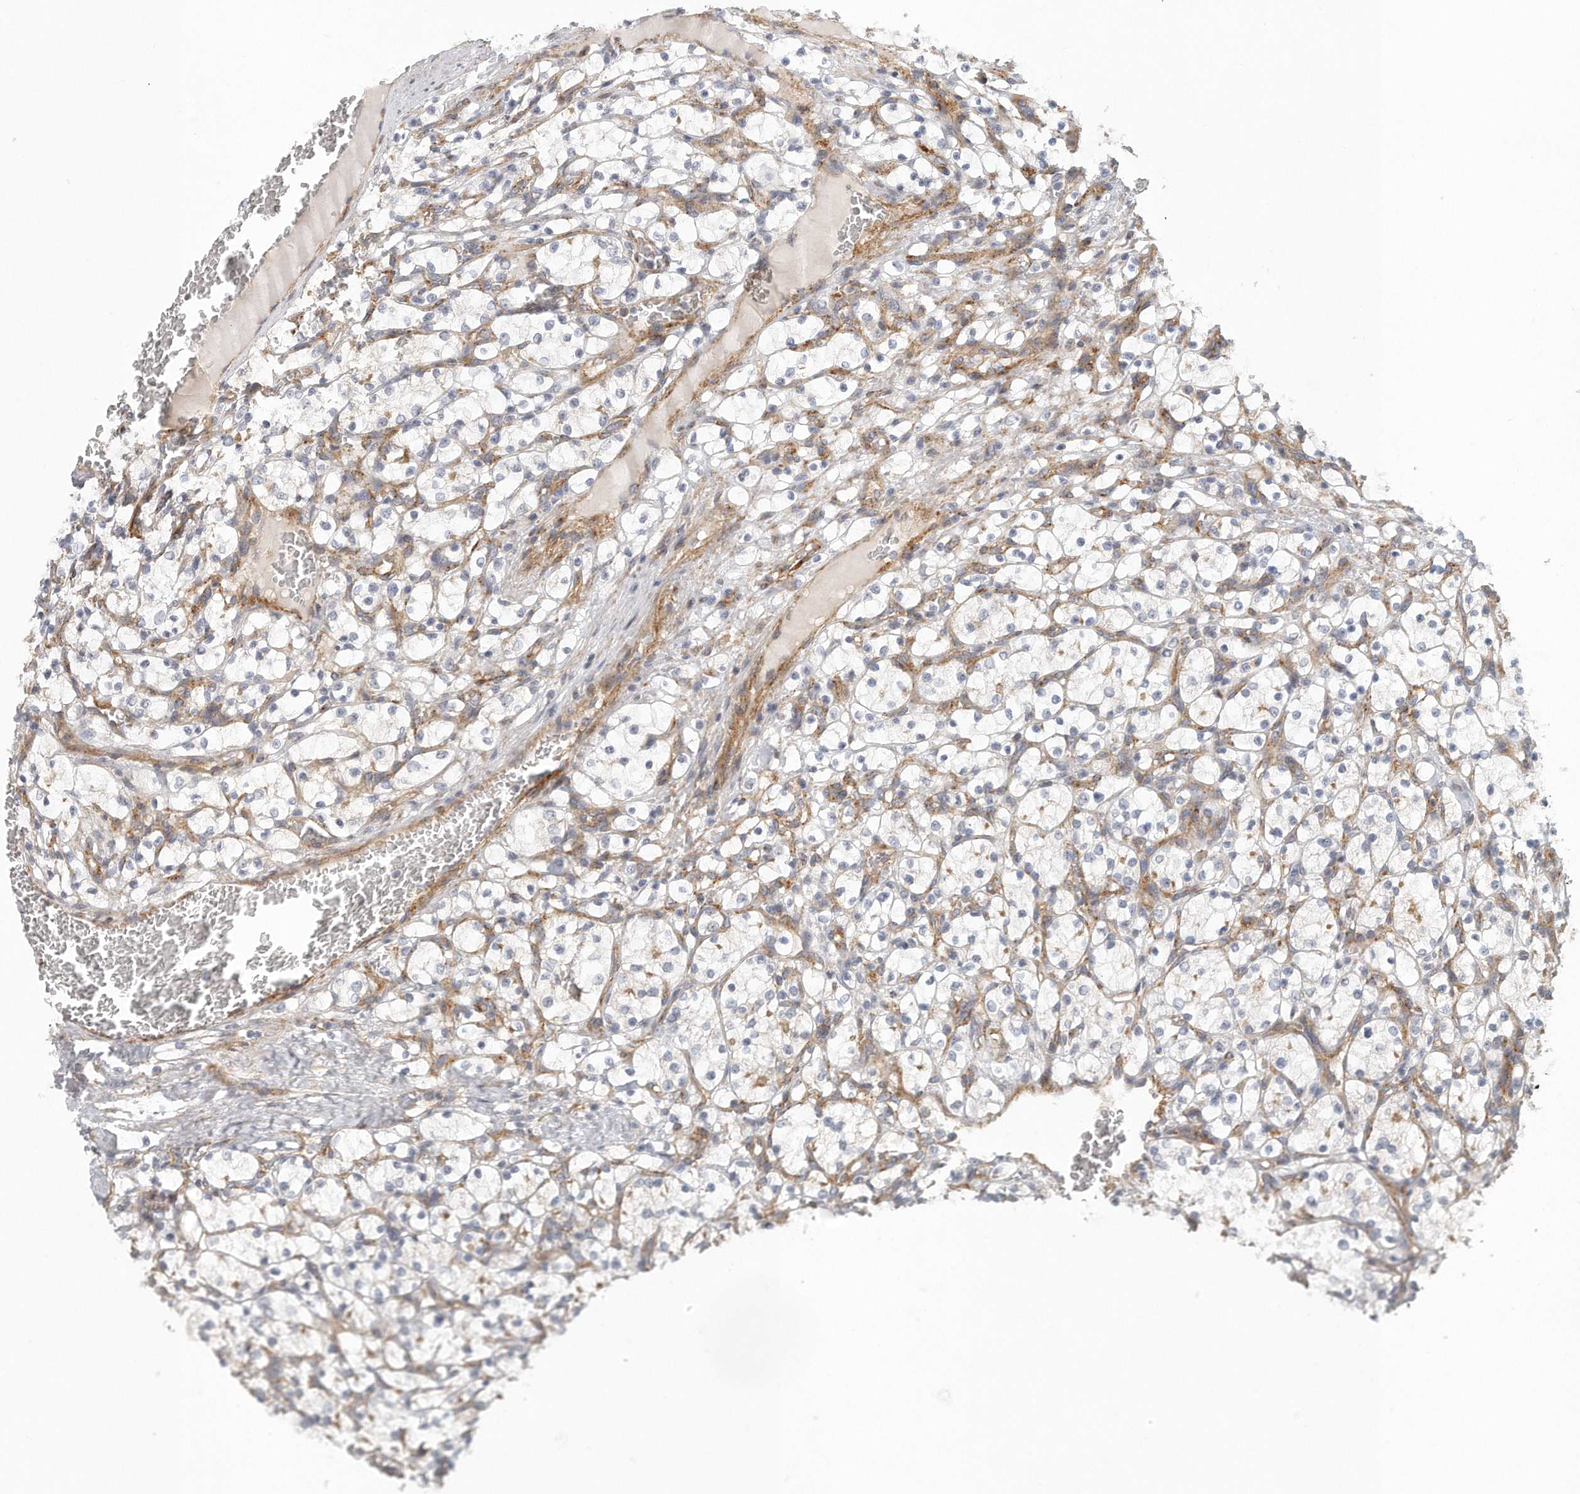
{"staining": {"intensity": "negative", "quantity": "none", "location": "none"}, "tissue": "renal cancer", "cell_type": "Tumor cells", "image_type": "cancer", "snomed": [{"axis": "morphology", "description": "Adenocarcinoma, NOS"}, {"axis": "topography", "description": "Kidney"}], "caption": "High power microscopy histopathology image of an immunohistochemistry histopathology image of renal cancer, revealing no significant staining in tumor cells. (DAB immunohistochemistry with hematoxylin counter stain).", "gene": "MTERF4", "patient": {"sex": "female", "age": 69}}